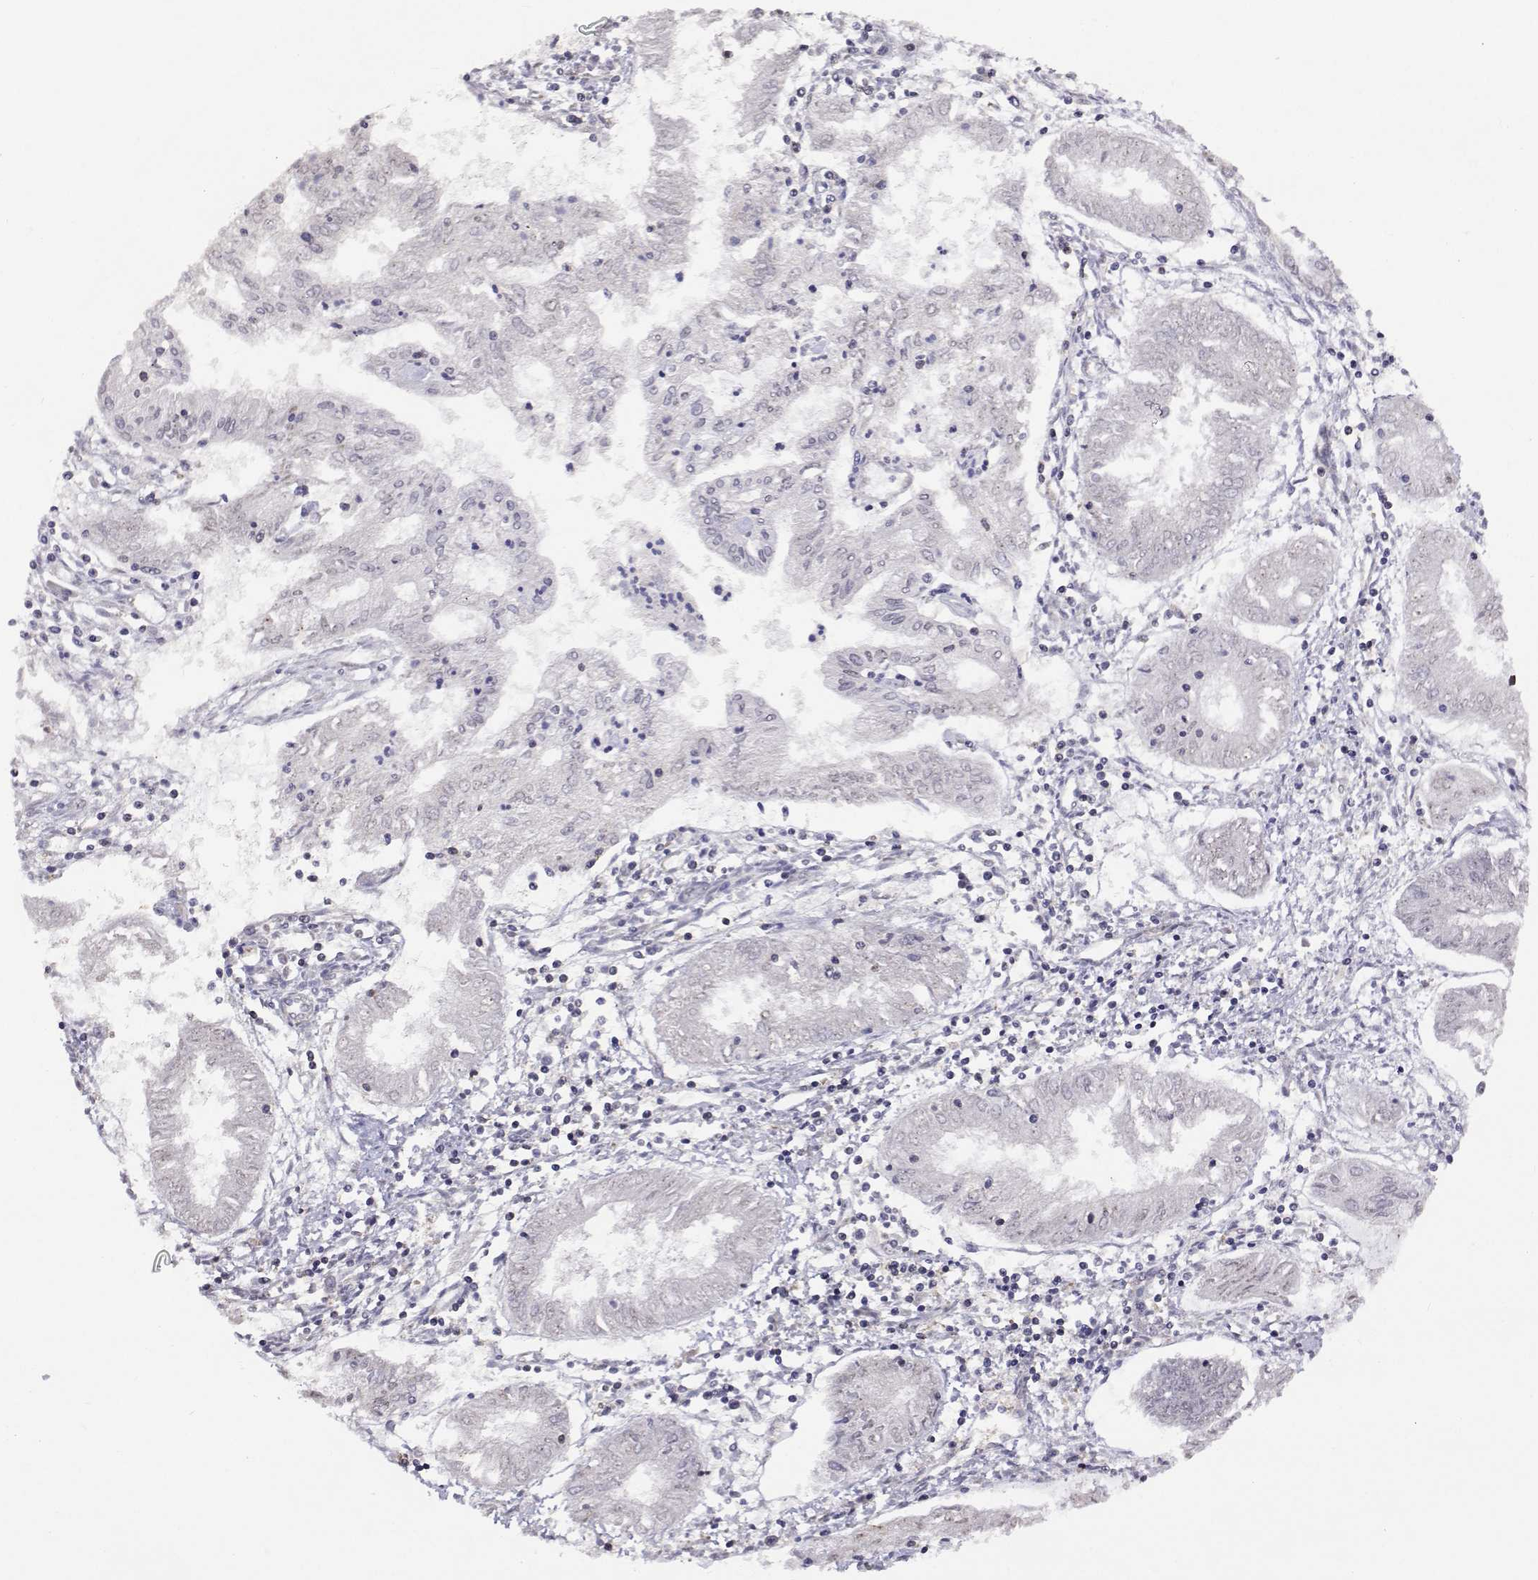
{"staining": {"intensity": "negative", "quantity": "none", "location": "none"}, "tissue": "endometrial cancer", "cell_type": "Tumor cells", "image_type": "cancer", "snomed": [{"axis": "morphology", "description": "Adenocarcinoma, NOS"}, {"axis": "topography", "description": "Endometrium"}], "caption": "IHC histopathology image of endometrial adenocarcinoma stained for a protein (brown), which displays no staining in tumor cells. Nuclei are stained in blue.", "gene": "NHP2", "patient": {"sex": "female", "age": 68}}